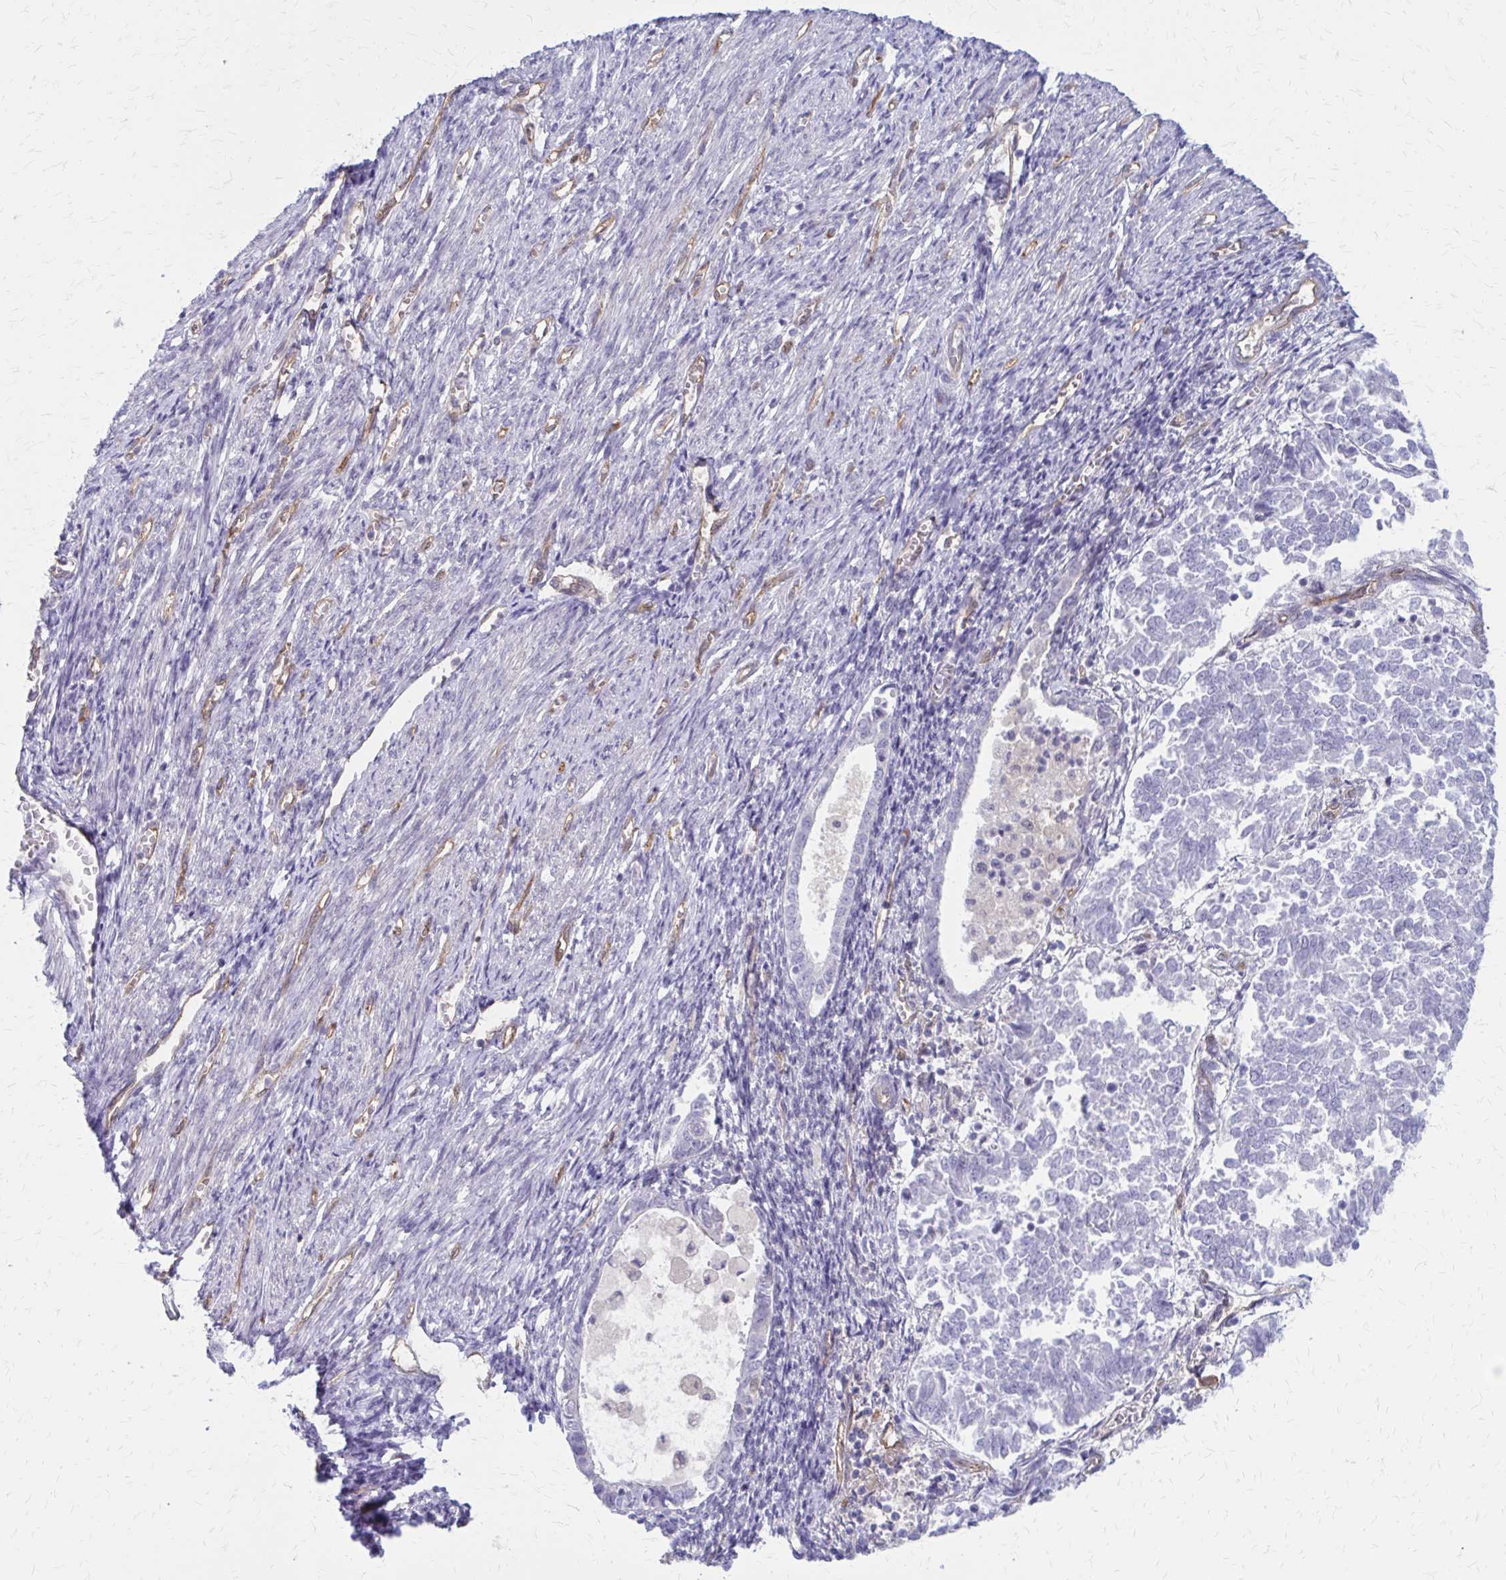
{"staining": {"intensity": "negative", "quantity": "none", "location": "none"}, "tissue": "endometrial cancer", "cell_type": "Tumor cells", "image_type": "cancer", "snomed": [{"axis": "morphology", "description": "Adenocarcinoma, NOS"}, {"axis": "topography", "description": "Endometrium"}], "caption": "Protein analysis of endometrial cancer exhibits no significant positivity in tumor cells.", "gene": "CLIC2", "patient": {"sex": "female", "age": 65}}